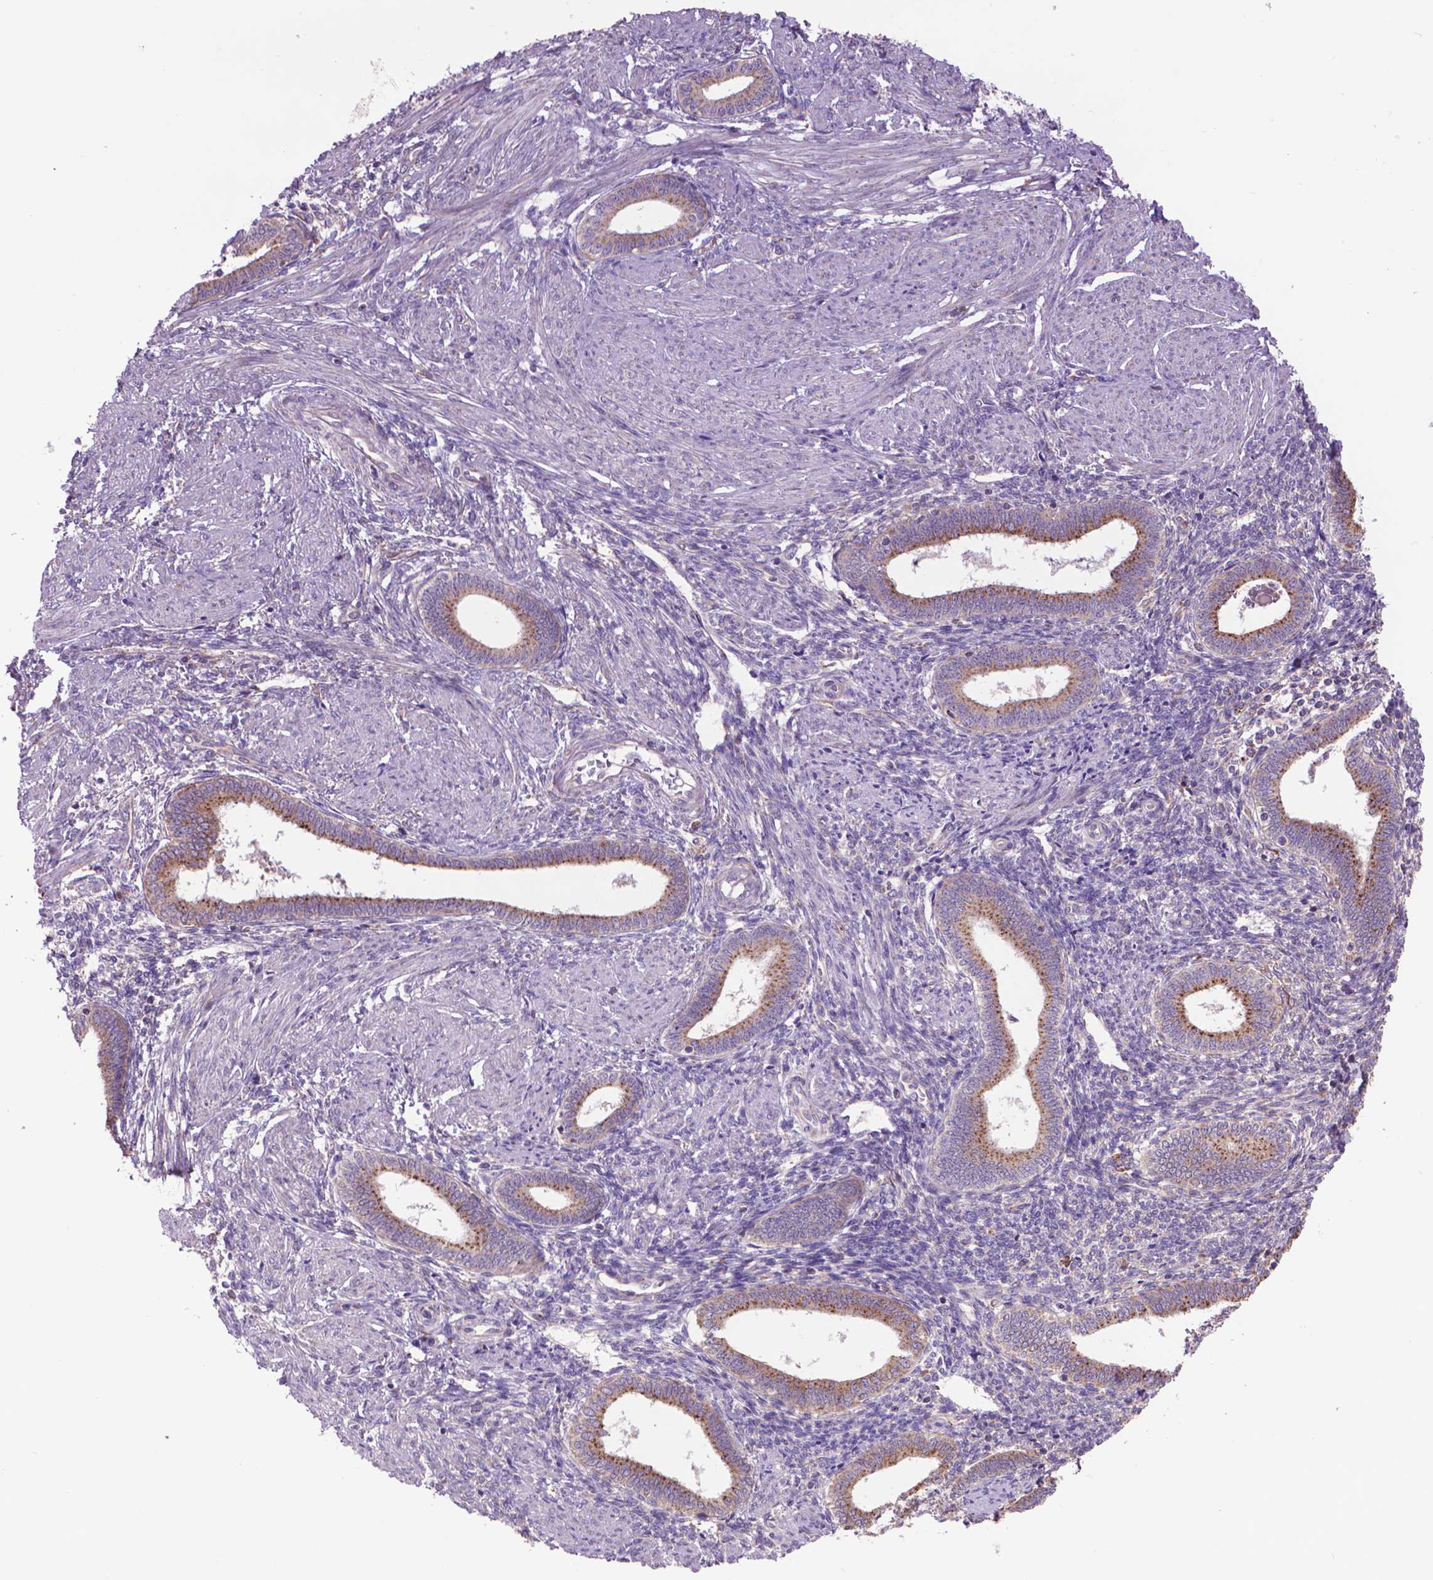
{"staining": {"intensity": "negative", "quantity": "none", "location": "none"}, "tissue": "endometrium", "cell_type": "Cells in endometrial stroma", "image_type": "normal", "snomed": [{"axis": "morphology", "description": "Normal tissue, NOS"}, {"axis": "topography", "description": "Endometrium"}], "caption": "IHC of unremarkable endometrium exhibits no staining in cells in endometrial stroma.", "gene": "GLB1", "patient": {"sex": "female", "age": 42}}